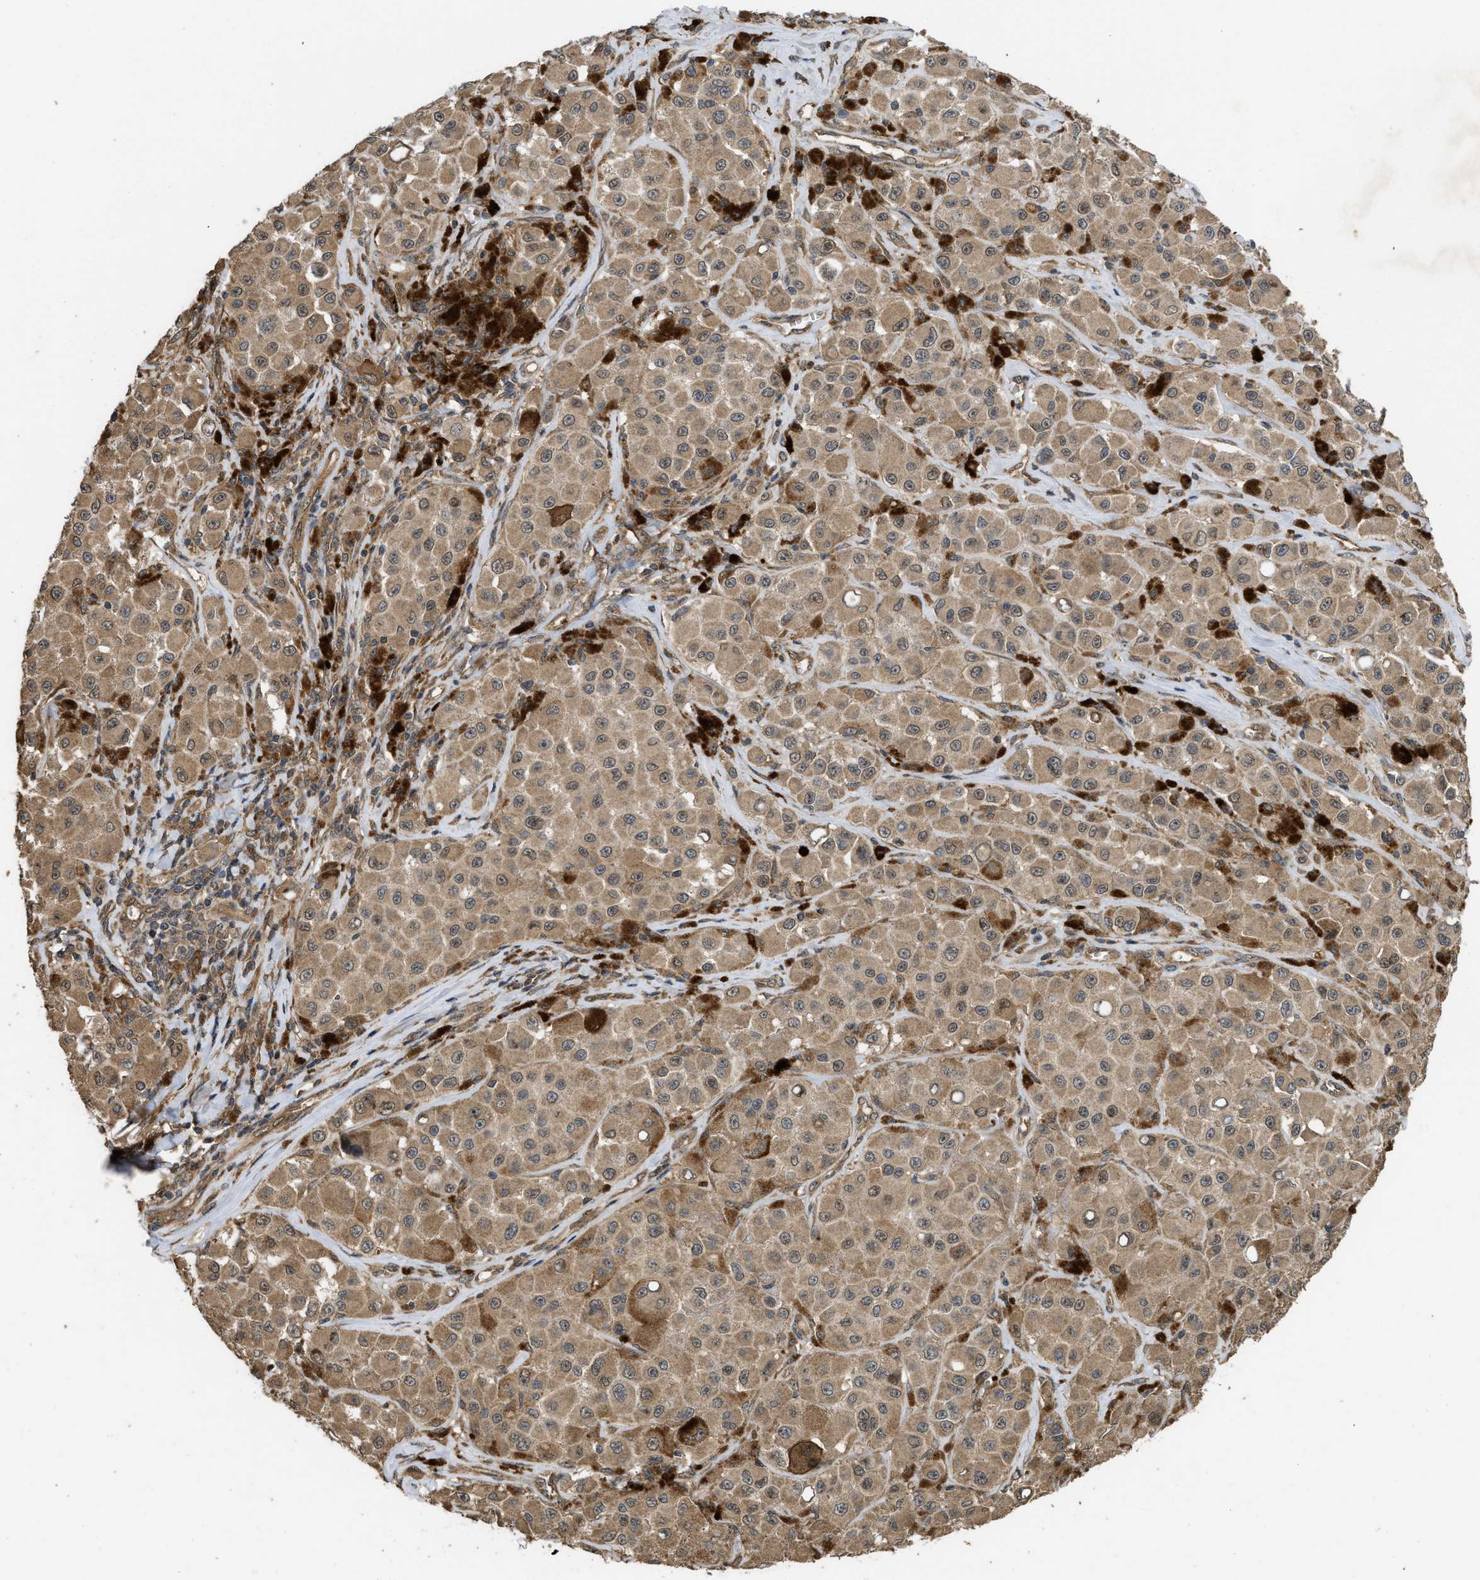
{"staining": {"intensity": "weak", "quantity": ">75%", "location": "cytoplasmic/membranous"}, "tissue": "melanoma", "cell_type": "Tumor cells", "image_type": "cancer", "snomed": [{"axis": "morphology", "description": "Malignant melanoma, NOS"}, {"axis": "topography", "description": "Skin"}], "caption": "Weak cytoplasmic/membranous protein staining is seen in about >75% of tumor cells in melanoma.", "gene": "FZD6", "patient": {"sex": "male", "age": 84}}